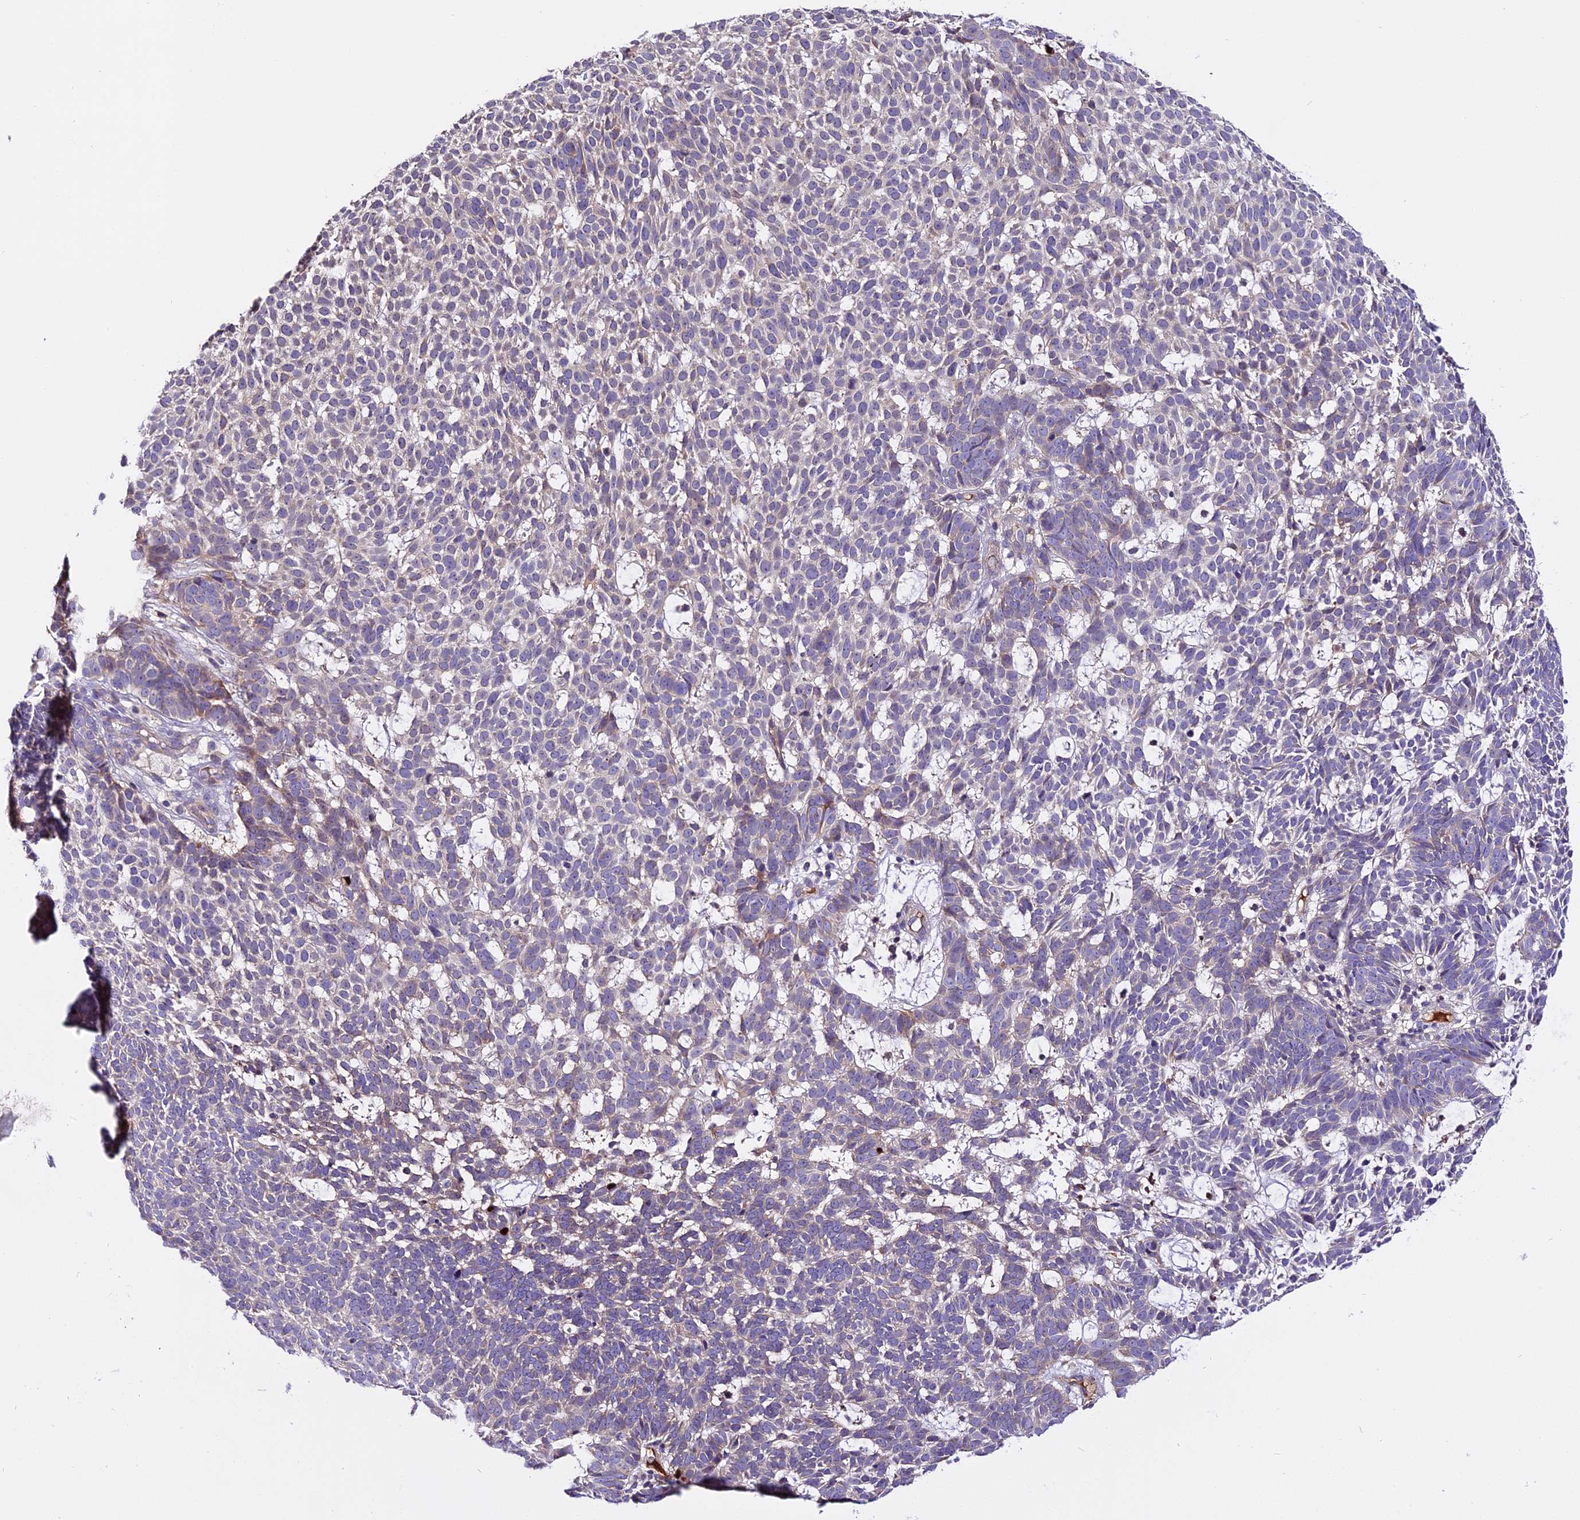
{"staining": {"intensity": "weak", "quantity": "<25%", "location": "cytoplasmic/membranous"}, "tissue": "skin cancer", "cell_type": "Tumor cells", "image_type": "cancer", "snomed": [{"axis": "morphology", "description": "Basal cell carcinoma"}, {"axis": "topography", "description": "Skin"}], "caption": "The IHC photomicrograph has no significant staining in tumor cells of basal cell carcinoma (skin) tissue.", "gene": "MAP3K7CL", "patient": {"sex": "female", "age": 78}}